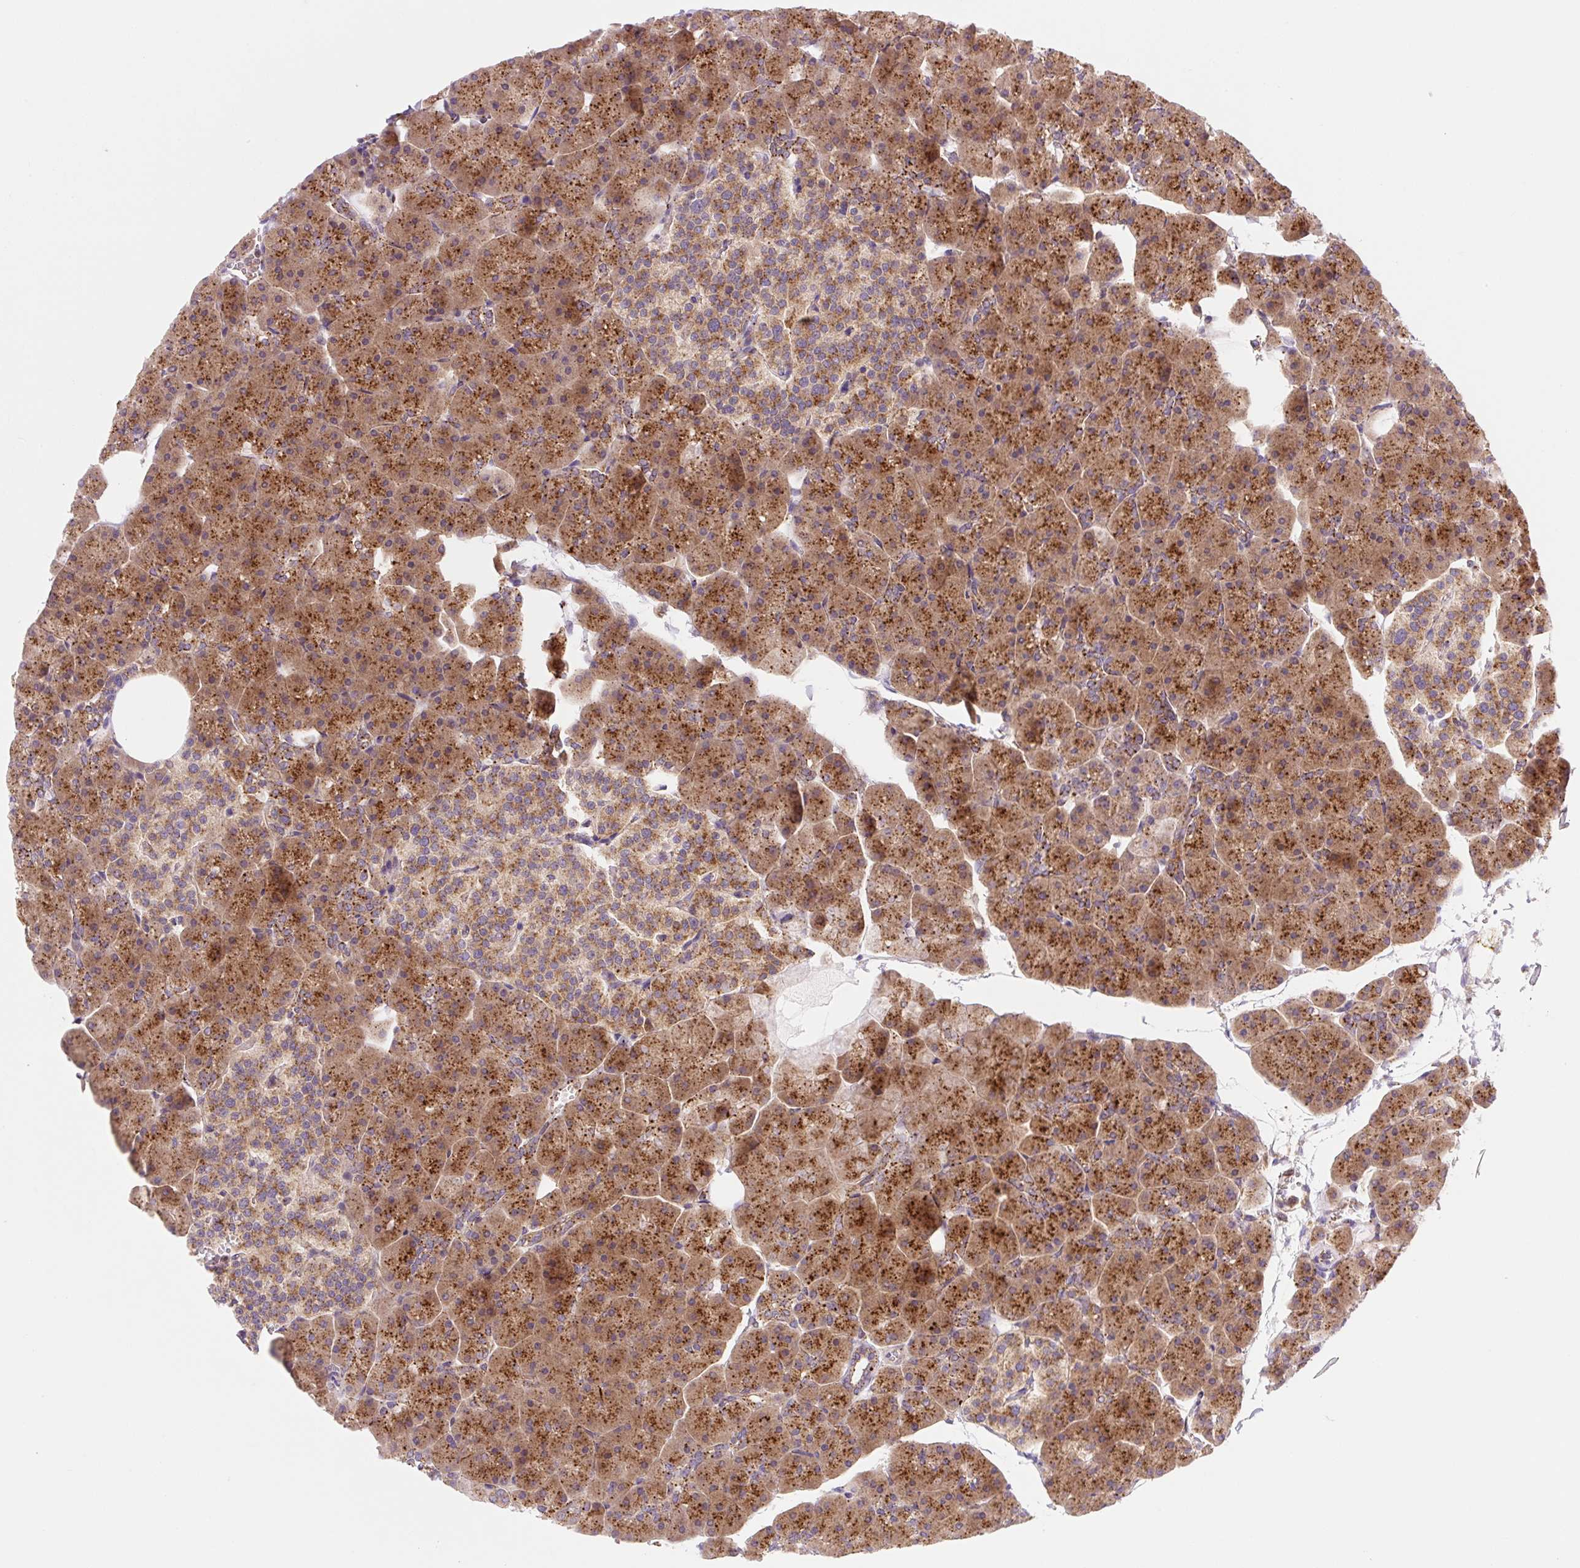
{"staining": {"intensity": "strong", "quantity": ">75%", "location": "cytoplasmic/membranous"}, "tissue": "pancreas", "cell_type": "Exocrine glandular cells", "image_type": "normal", "snomed": [{"axis": "morphology", "description": "Normal tissue, NOS"}, {"axis": "topography", "description": "Pancreas"}], "caption": "A photomicrograph showing strong cytoplasmic/membranous staining in approximately >75% of exocrine glandular cells in unremarkable pancreas, as visualized by brown immunohistochemical staining.", "gene": "VPS4A", "patient": {"sex": "male", "age": 35}}